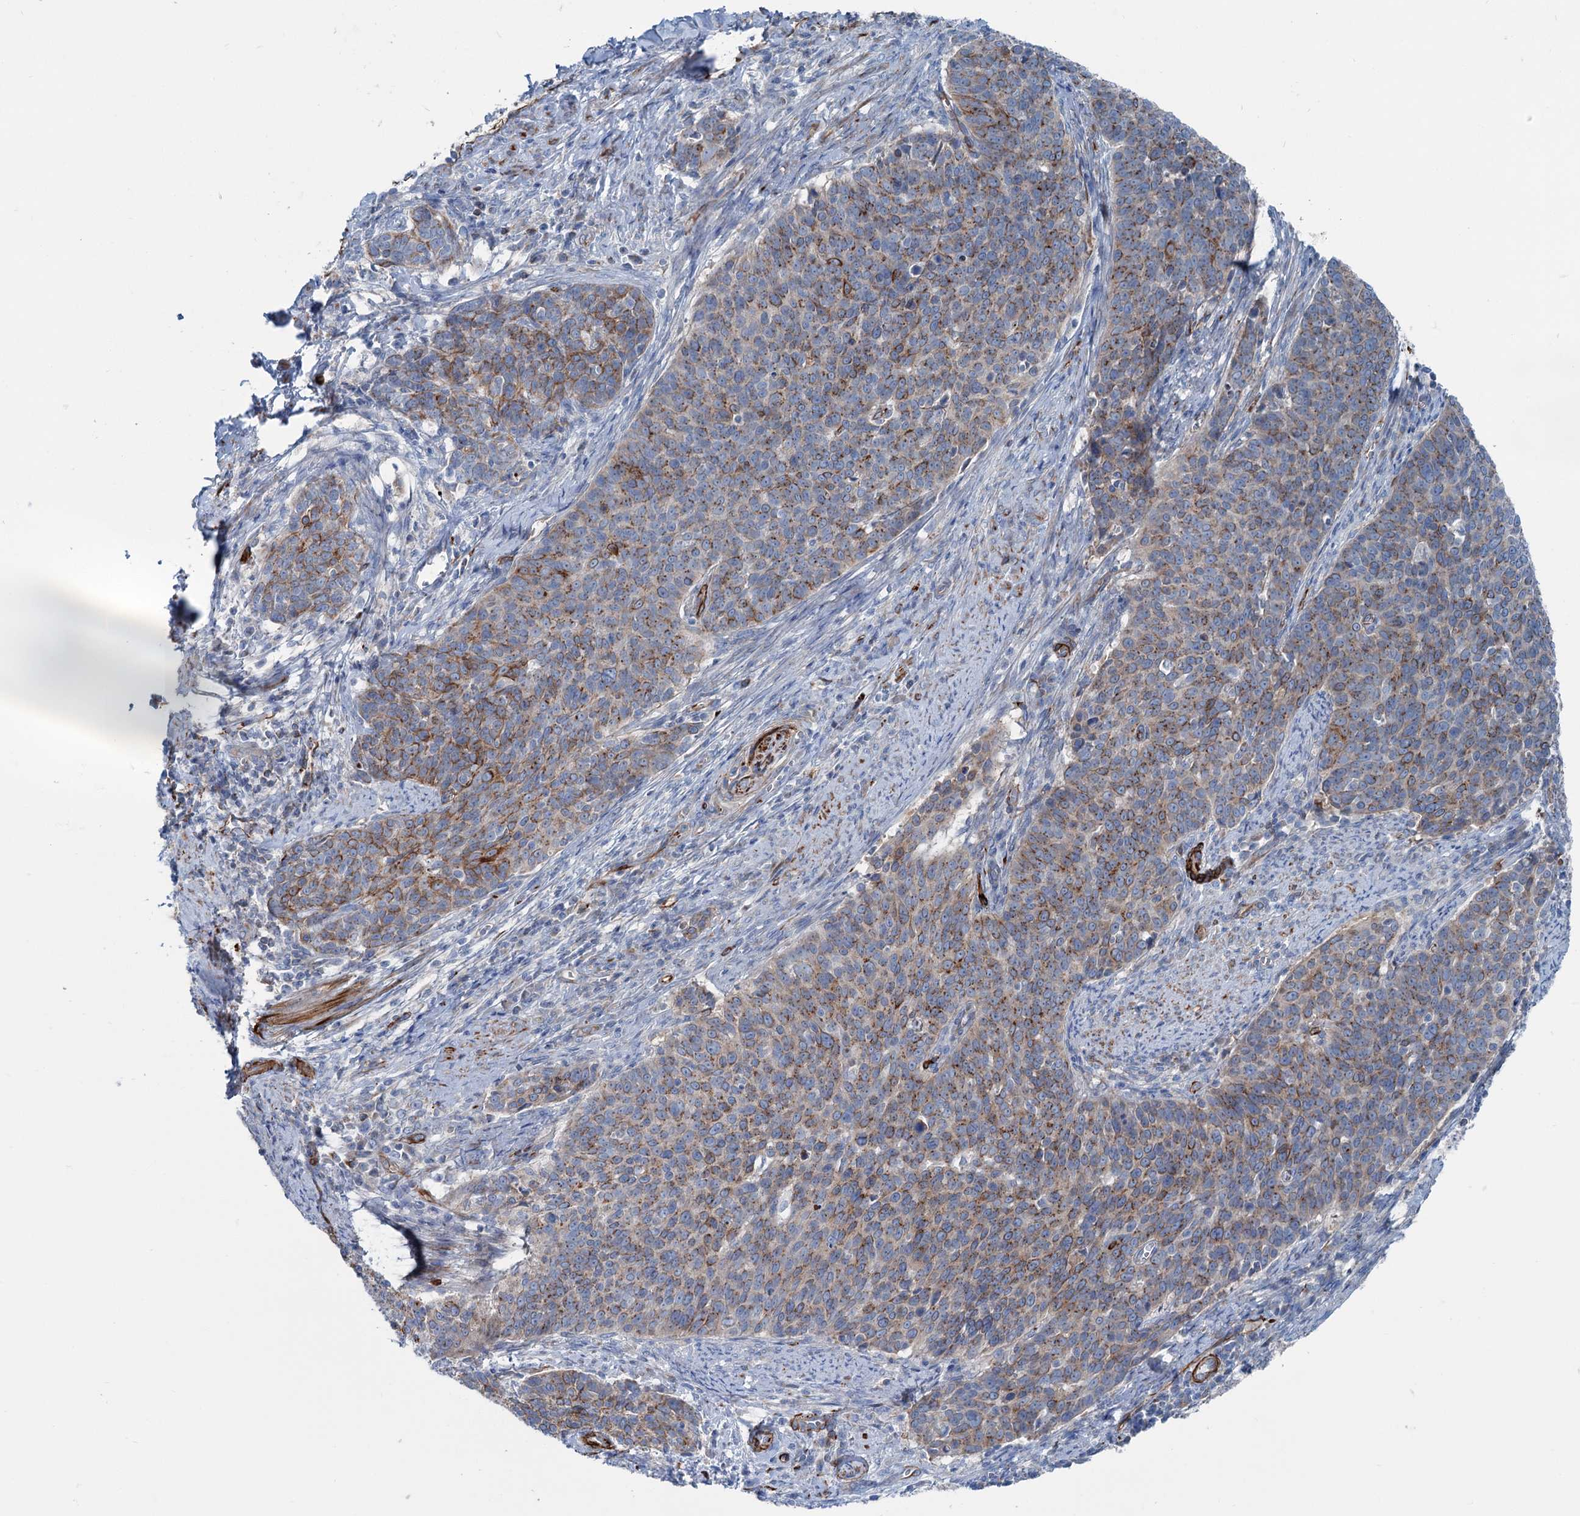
{"staining": {"intensity": "weak", "quantity": ">75%", "location": "cytoplasmic/membranous"}, "tissue": "cervical cancer", "cell_type": "Tumor cells", "image_type": "cancer", "snomed": [{"axis": "morphology", "description": "Squamous cell carcinoma, NOS"}, {"axis": "topography", "description": "Cervix"}], "caption": "Immunohistochemical staining of squamous cell carcinoma (cervical) displays weak cytoplasmic/membranous protein positivity in approximately >75% of tumor cells.", "gene": "CALCOCO1", "patient": {"sex": "female", "age": 39}}